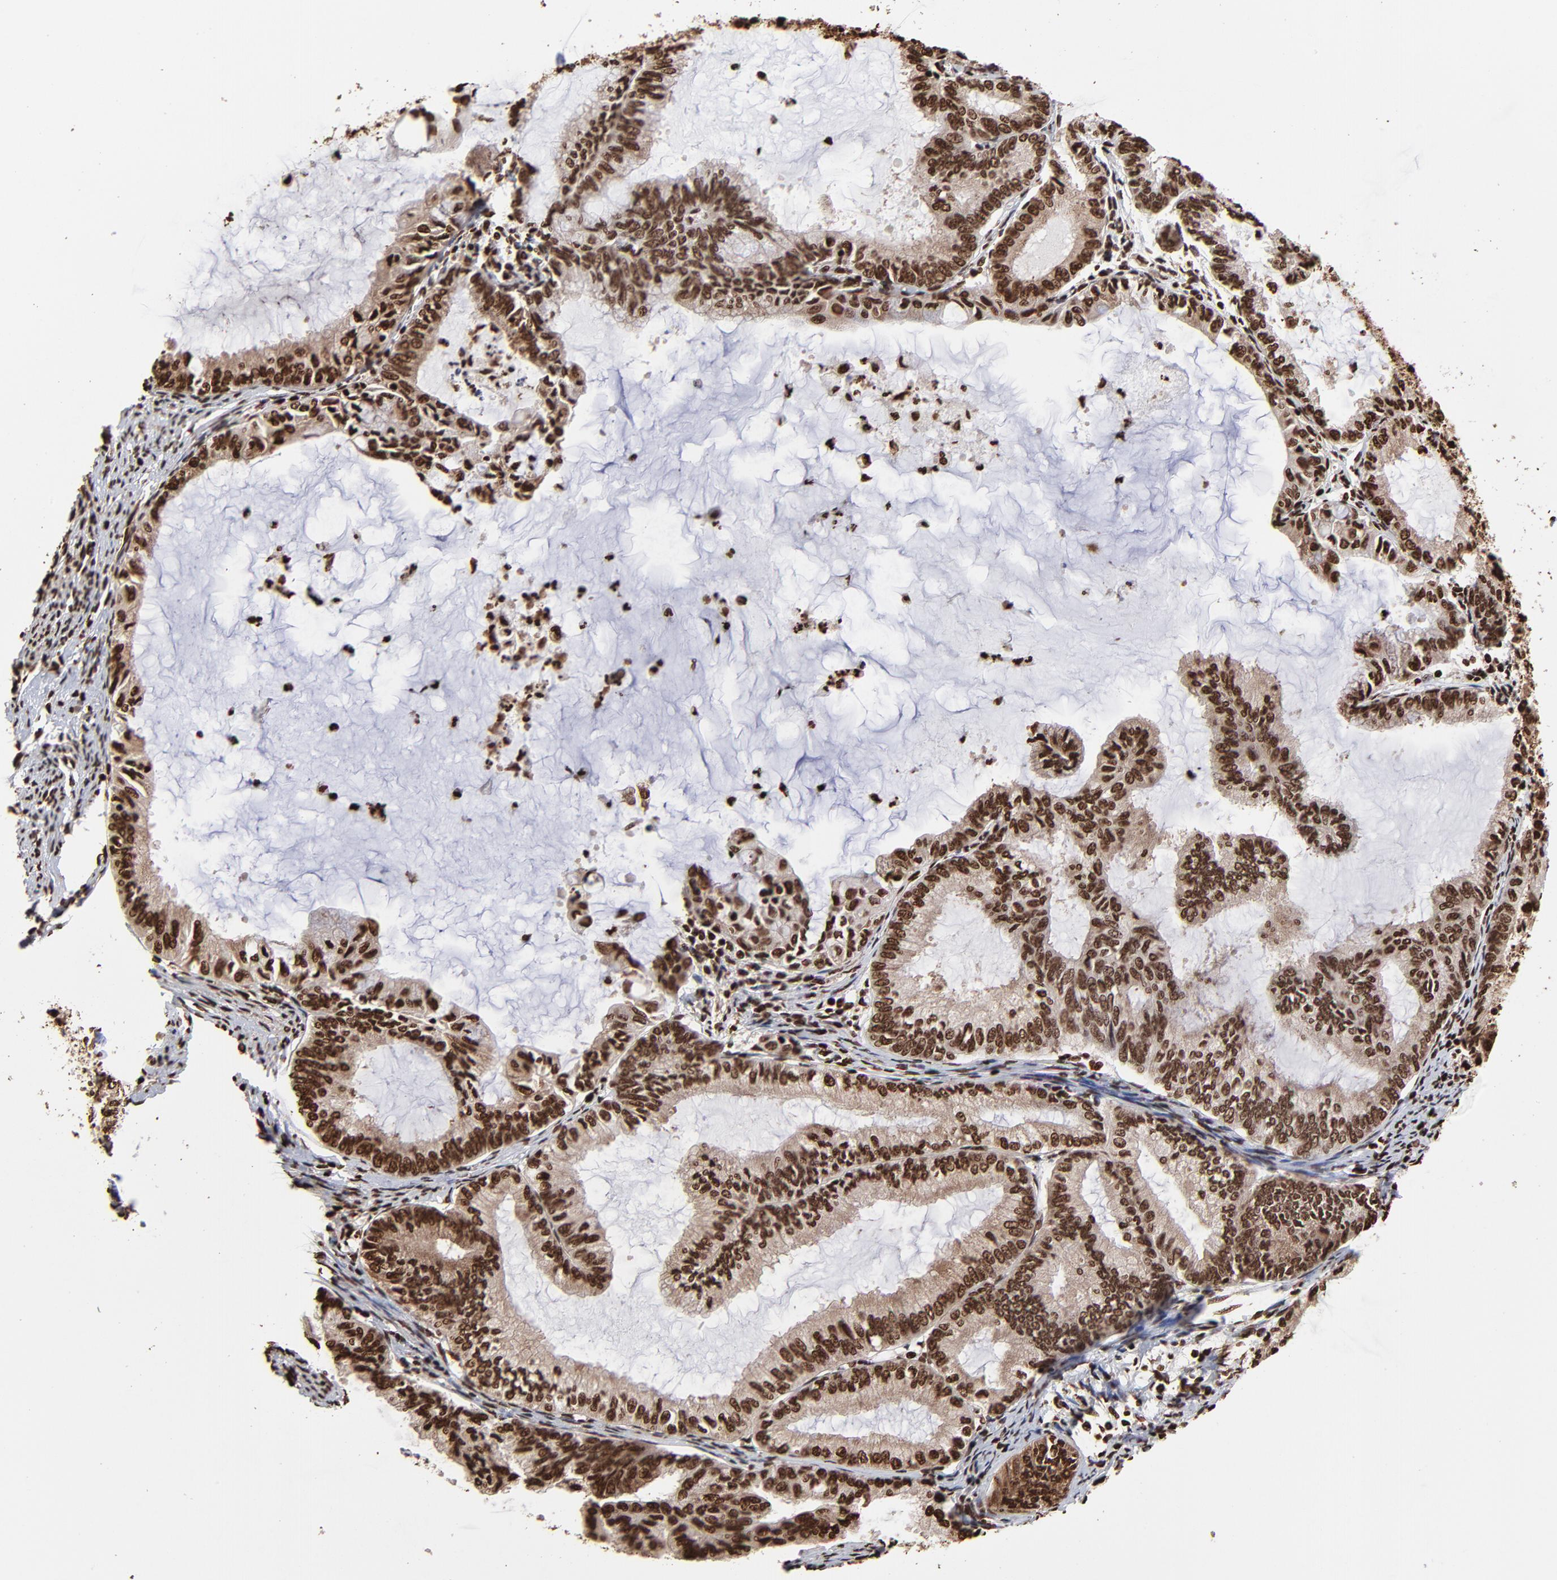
{"staining": {"intensity": "strong", "quantity": ">75%", "location": "cytoplasmic/membranous,nuclear"}, "tissue": "endometrial cancer", "cell_type": "Tumor cells", "image_type": "cancer", "snomed": [{"axis": "morphology", "description": "Adenocarcinoma, NOS"}, {"axis": "topography", "description": "Endometrium"}], "caption": "IHC histopathology image of human endometrial cancer stained for a protein (brown), which demonstrates high levels of strong cytoplasmic/membranous and nuclear expression in approximately >75% of tumor cells.", "gene": "ZNF544", "patient": {"sex": "female", "age": 86}}